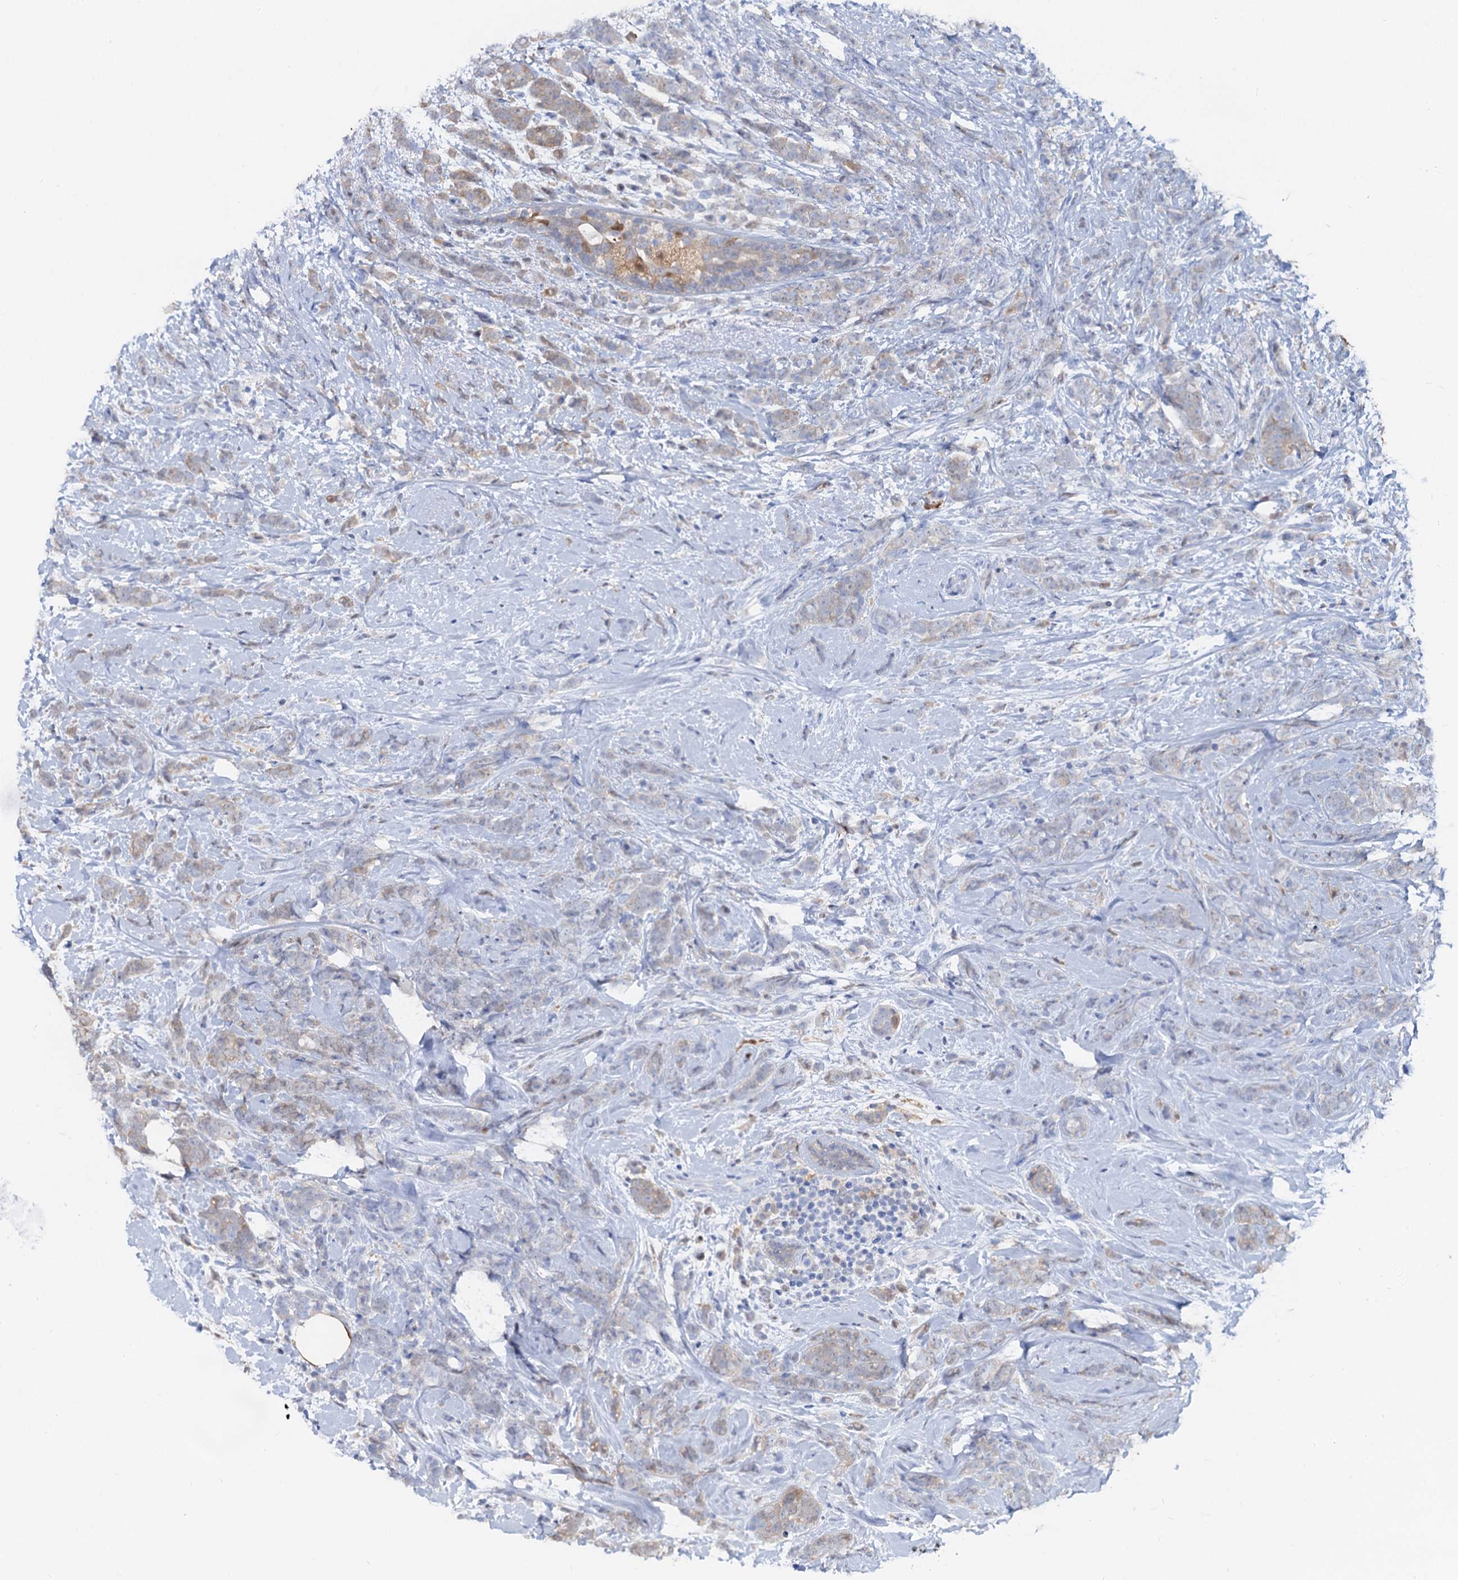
{"staining": {"intensity": "negative", "quantity": "none", "location": "none"}, "tissue": "breast cancer", "cell_type": "Tumor cells", "image_type": "cancer", "snomed": [{"axis": "morphology", "description": "Lobular carcinoma"}, {"axis": "topography", "description": "Breast"}], "caption": "Photomicrograph shows no significant protein positivity in tumor cells of breast cancer.", "gene": "FAH", "patient": {"sex": "female", "age": 58}}